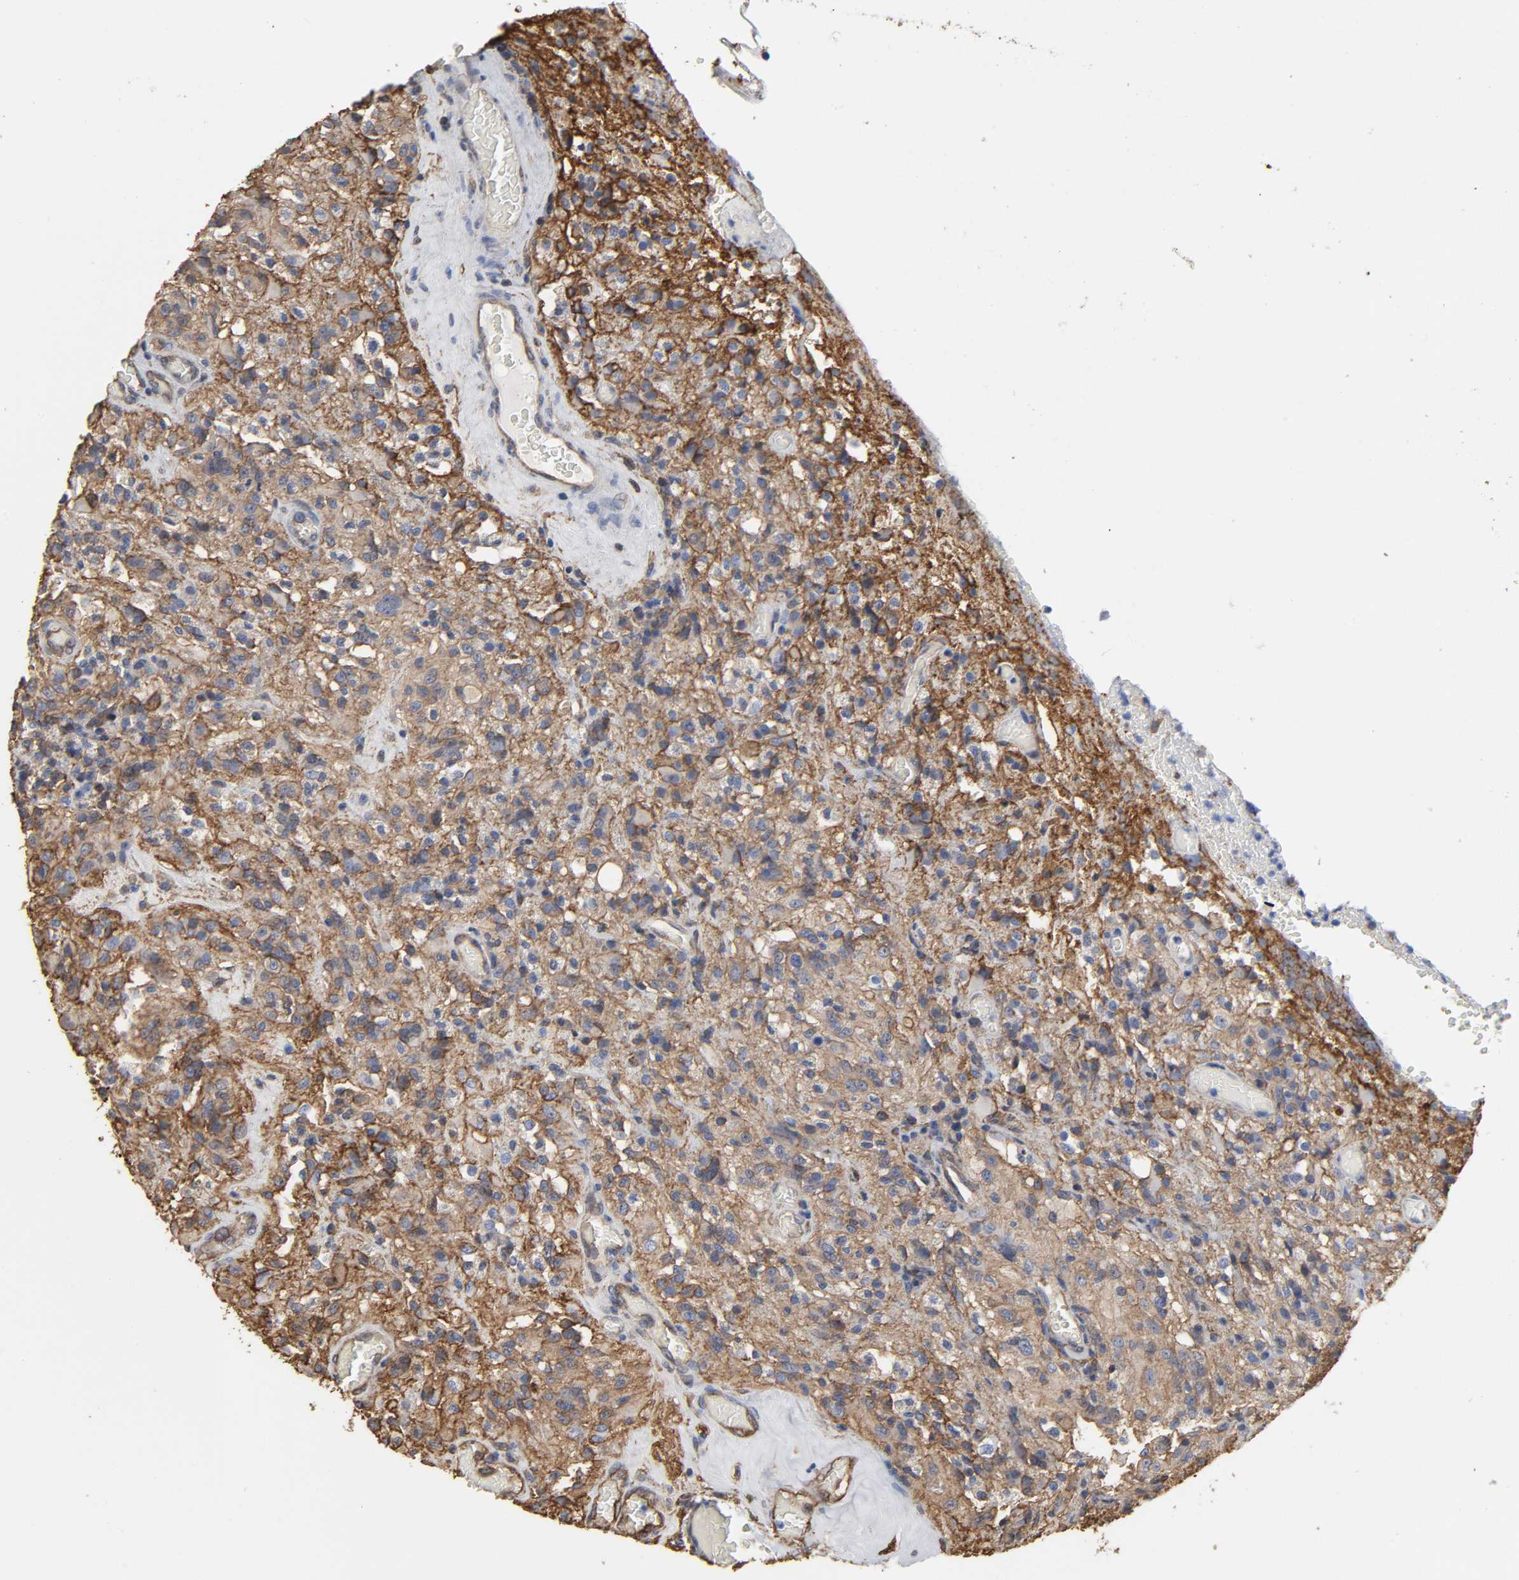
{"staining": {"intensity": "moderate", "quantity": "<25%", "location": "cytoplasmic/membranous"}, "tissue": "glioma", "cell_type": "Tumor cells", "image_type": "cancer", "snomed": [{"axis": "morphology", "description": "Normal tissue, NOS"}, {"axis": "morphology", "description": "Glioma, malignant, High grade"}, {"axis": "topography", "description": "Cerebral cortex"}], "caption": "Immunohistochemical staining of human glioma exhibits moderate cytoplasmic/membranous protein expression in about <25% of tumor cells. The staining is performed using DAB brown chromogen to label protein expression. The nuclei are counter-stained blue using hematoxylin.", "gene": "ANXA2", "patient": {"sex": "male", "age": 56}}